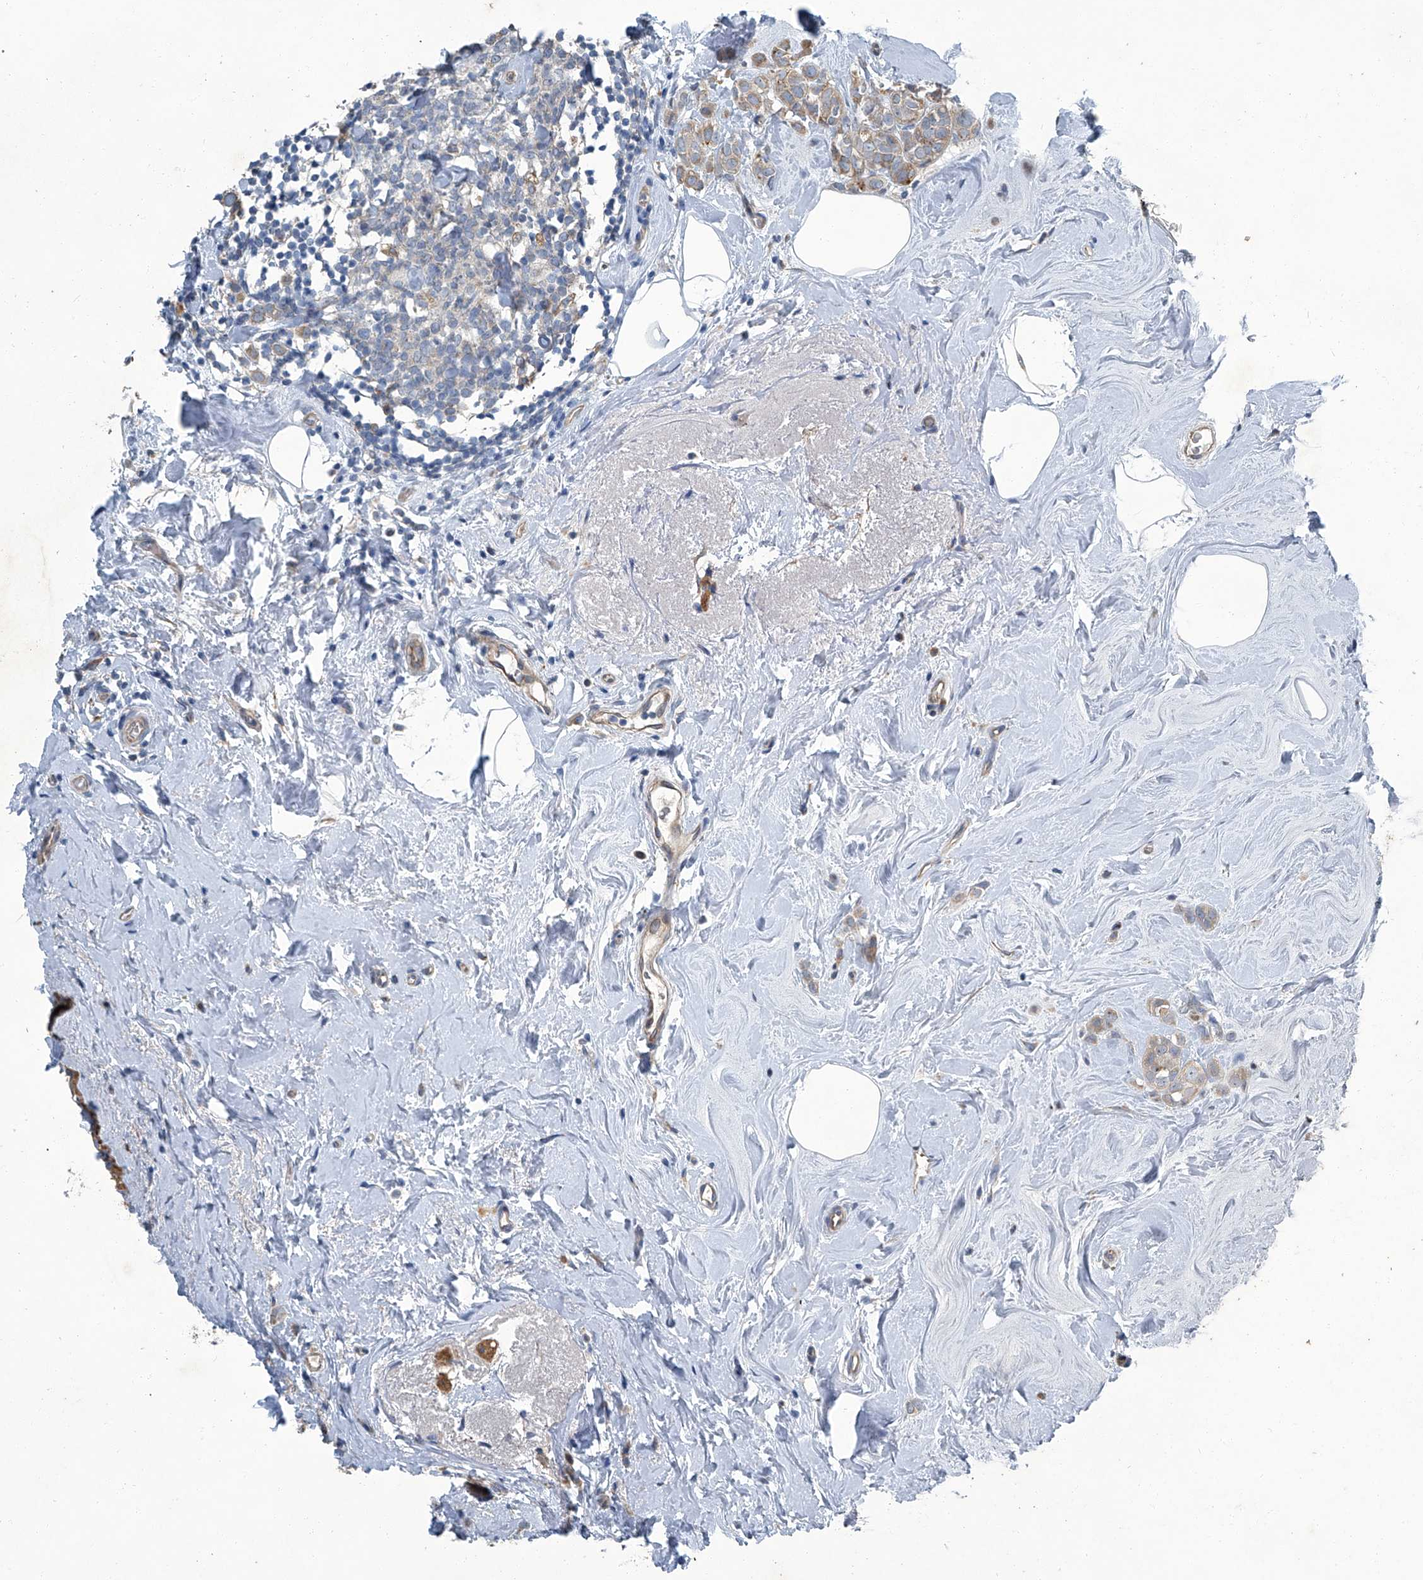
{"staining": {"intensity": "weak", "quantity": ">75%", "location": "cytoplasmic/membranous"}, "tissue": "breast cancer", "cell_type": "Tumor cells", "image_type": "cancer", "snomed": [{"axis": "morphology", "description": "Lobular carcinoma"}, {"axis": "topography", "description": "Breast"}], "caption": "Breast cancer stained with IHC displays weak cytoplasmic/membranous positivity in about >75% of tumor cells.", "gene": "SLC26A11", "patient": {"sex": "female", "age": 47}}